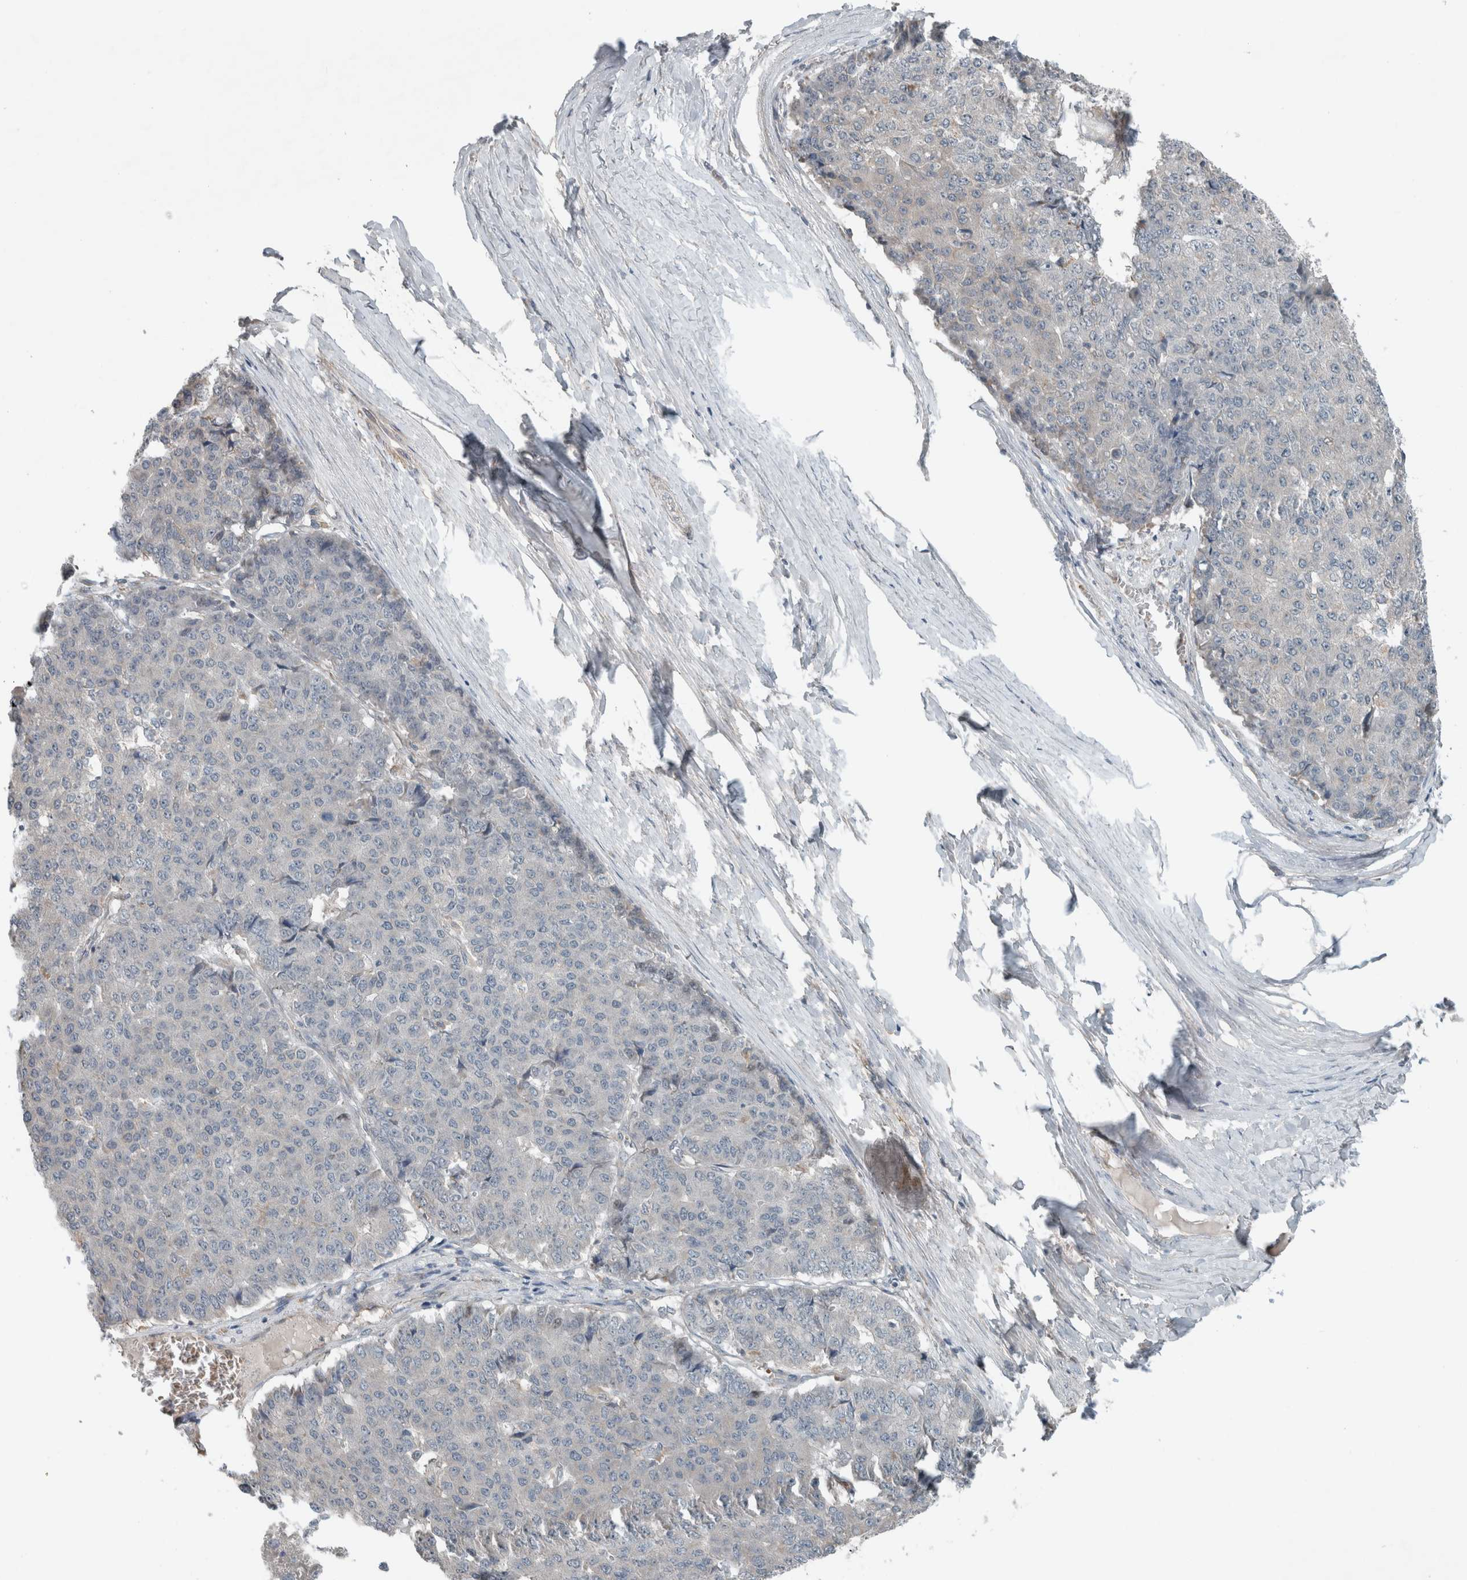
{"staining": {"intensity": "negative", "quantity": "none", "location": "none"}, "tissue": "pancreatic cancer", "cell_type": "Tumor cells", "image_type": "cancer", "snomed": [{"axis": "morphology", "description": "Adenocarcinoma, NOS"}, {"axis": "topography", "description": "Pancreas"}], "caption": "This is an IHC histopathology image of pancreatic cancer. There is no positivity in tumor cells.", "gene": "JADE2", "patient": {"sex": "male", "age": 50}}